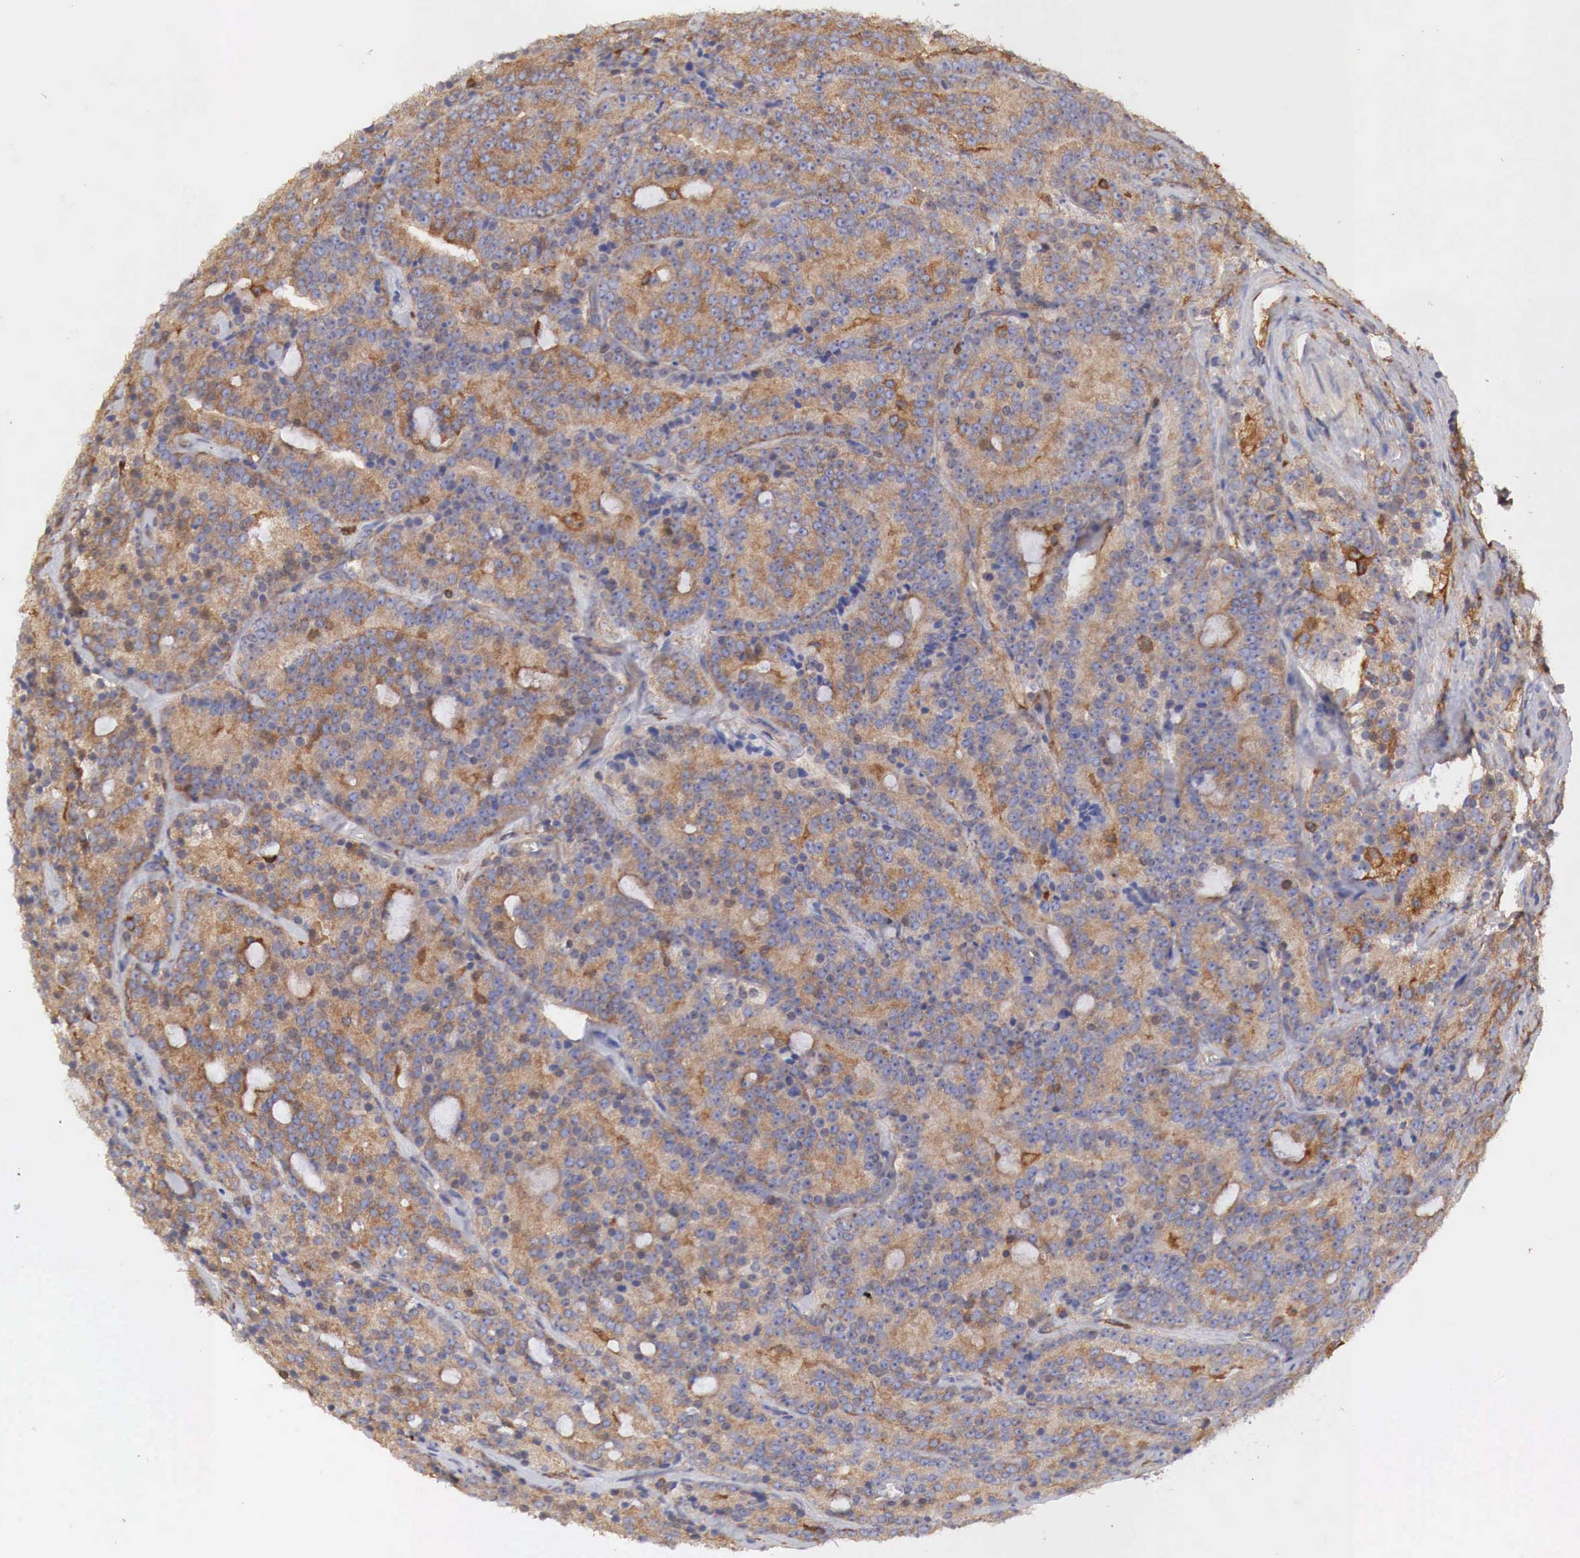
{"staining": {"intensity": "moderate", "quantity": ">75%", "location": "cytoplasmic/membranous"}, "tissue": "prostate cancer", "cell_type": "Tumor cells", "image_type": "cancer", "snomed": [{"axis": "morphology", "description": "Adenocarcinoma, Medium grade"}, {"axis": "topography", "description": "Prostate"}], "caption": "A brown stain labels moderate cytoplasmic/membranous positivity of a protein in prostate cancer tumor cells.", "gene": "G6PD", "patient": {"sex": "male", "age": 65}}